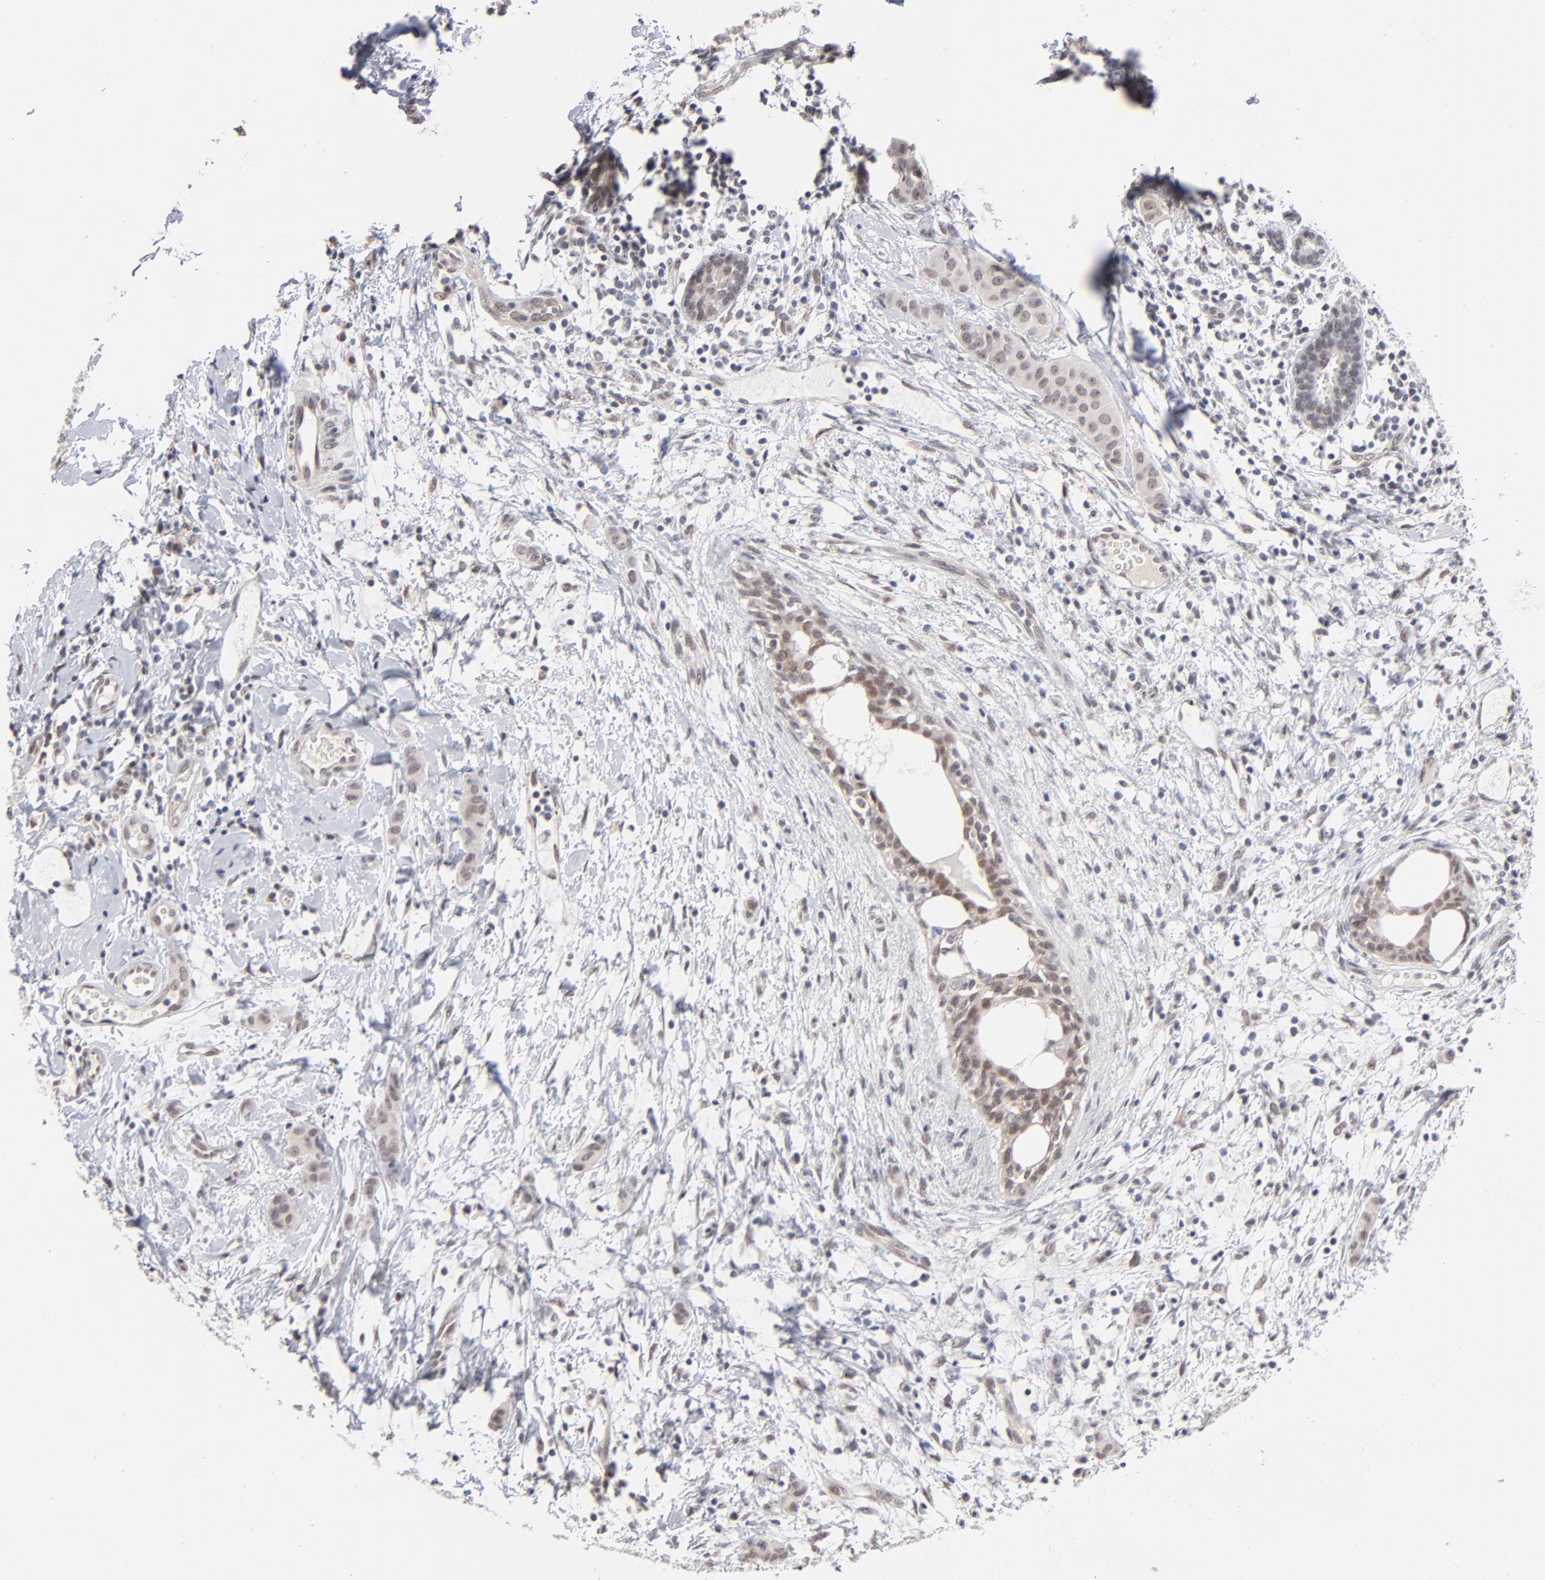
{"staining": {"intensity": "weak", "quantity": "25%-75%", "location": "nuclear"}, "tissue": "breast cancer", "cell_type": "Tumor cells", "image_type": "cancer", "snomed": [{"axis": "morphology", "description": "Duct carcinoma"}, {"axis": "topography", "description": "Breast"}], "caption": "Breast infiltrating ductal carcinoma was stained to show a protein in brown. There is low levels of weak nuclear staining in approximately 25%-75% of tumor cells. Using DAB (3,3'-diaminobenzidine) (brown) and hematoxylin (blue) stains, captured at high magnification using brightfield microscopy.", "gene": "MBIP", "patient": {"sex": "female", "age": 40}}